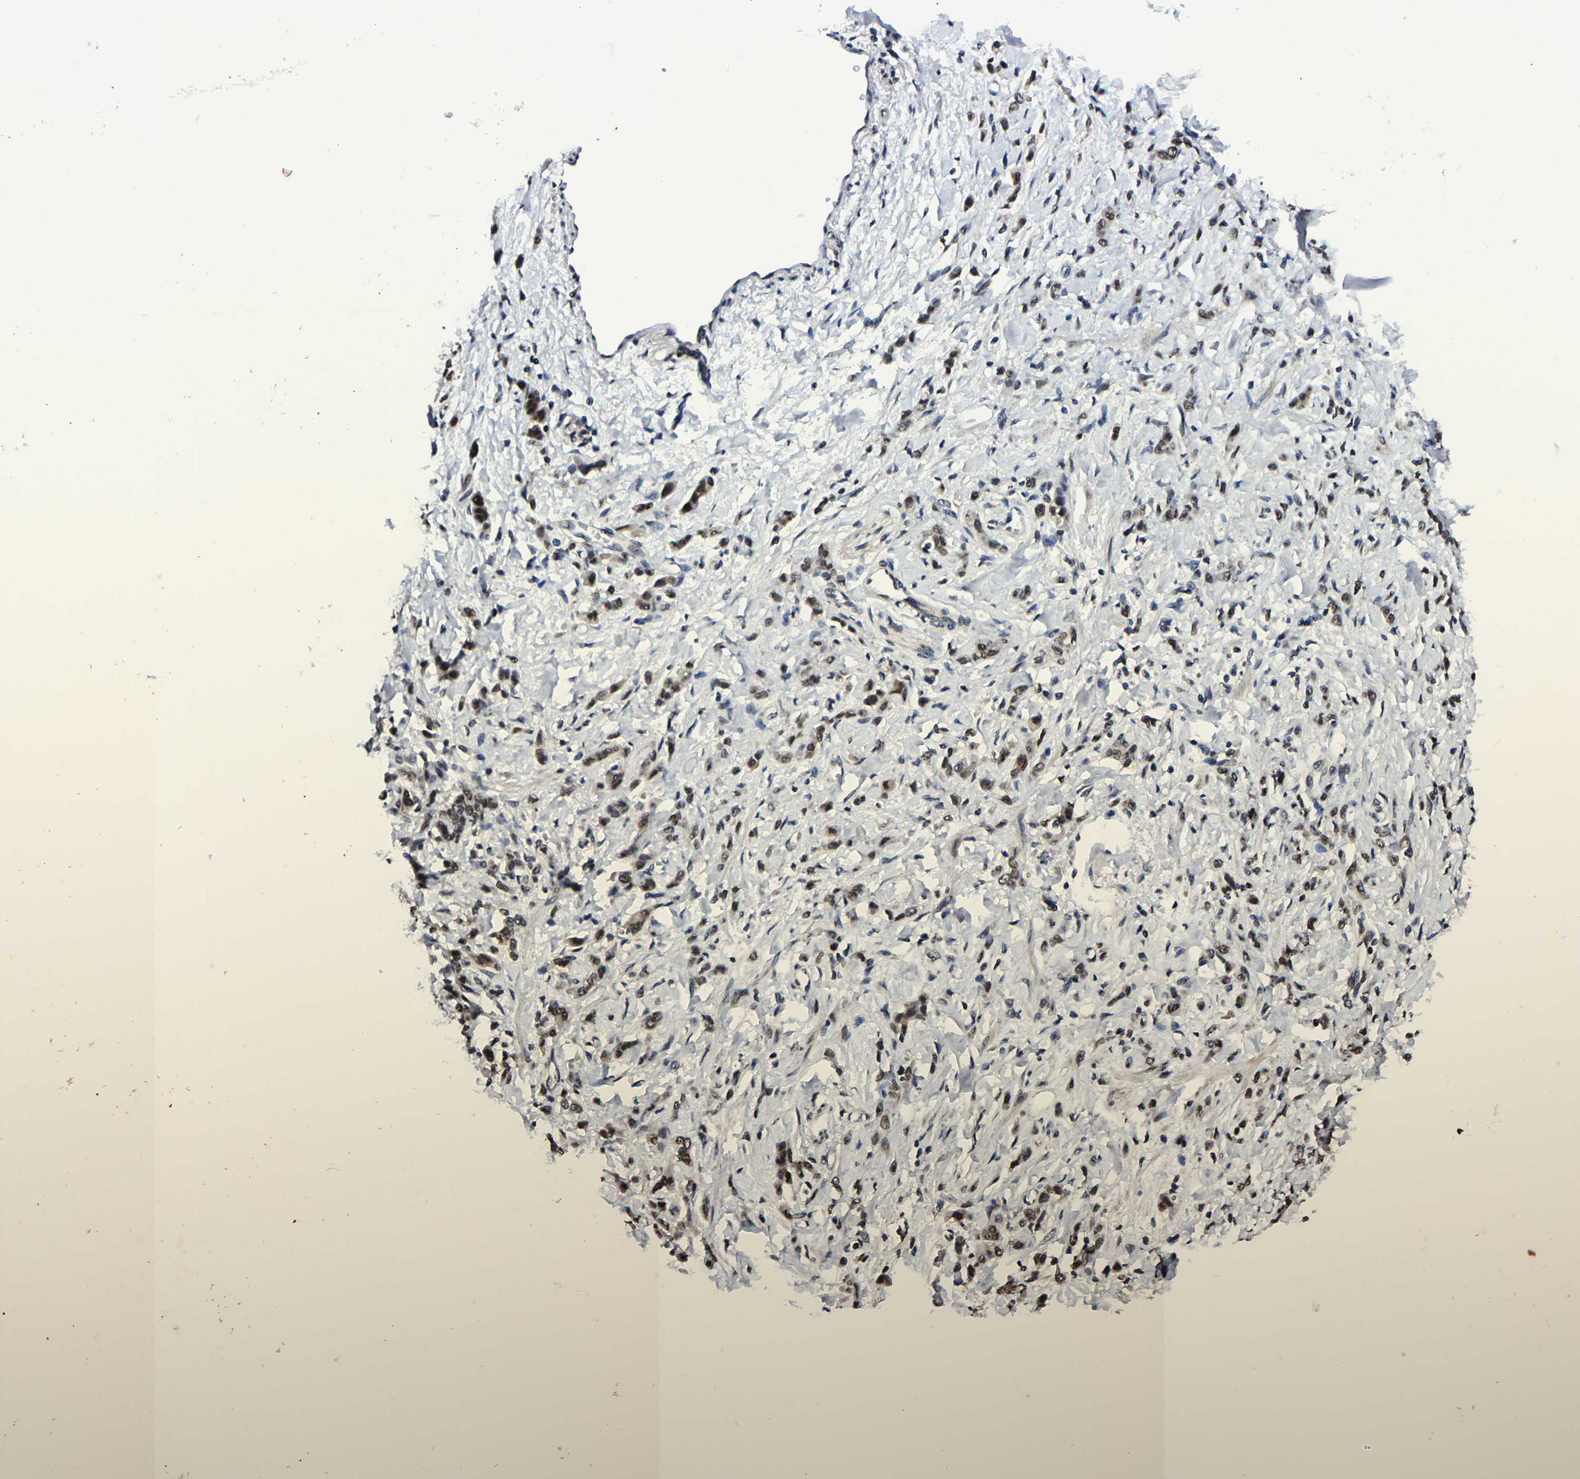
{"staining": {"intensity": "moderate", "quantity": ">75%", "location": "nuclear"}, "tissue": "stomach cancer", "cell_type": "Tumor cells", "image_type": "cancer", "snomed": [{"axis": "morphology", "description": "Normal tissue, NOS"}, {"axis": "morphology", "description": "Adenocarcinoma, NOS"}, {"axis": "topography", "description": "Stomach"}], "caption": "Moderate nuclear positivity is present in about >75% of tumor cells in stomach adenocarcinoma.", "gene": "TRIM35", "patient": {"sex": "male", "age": 82}}